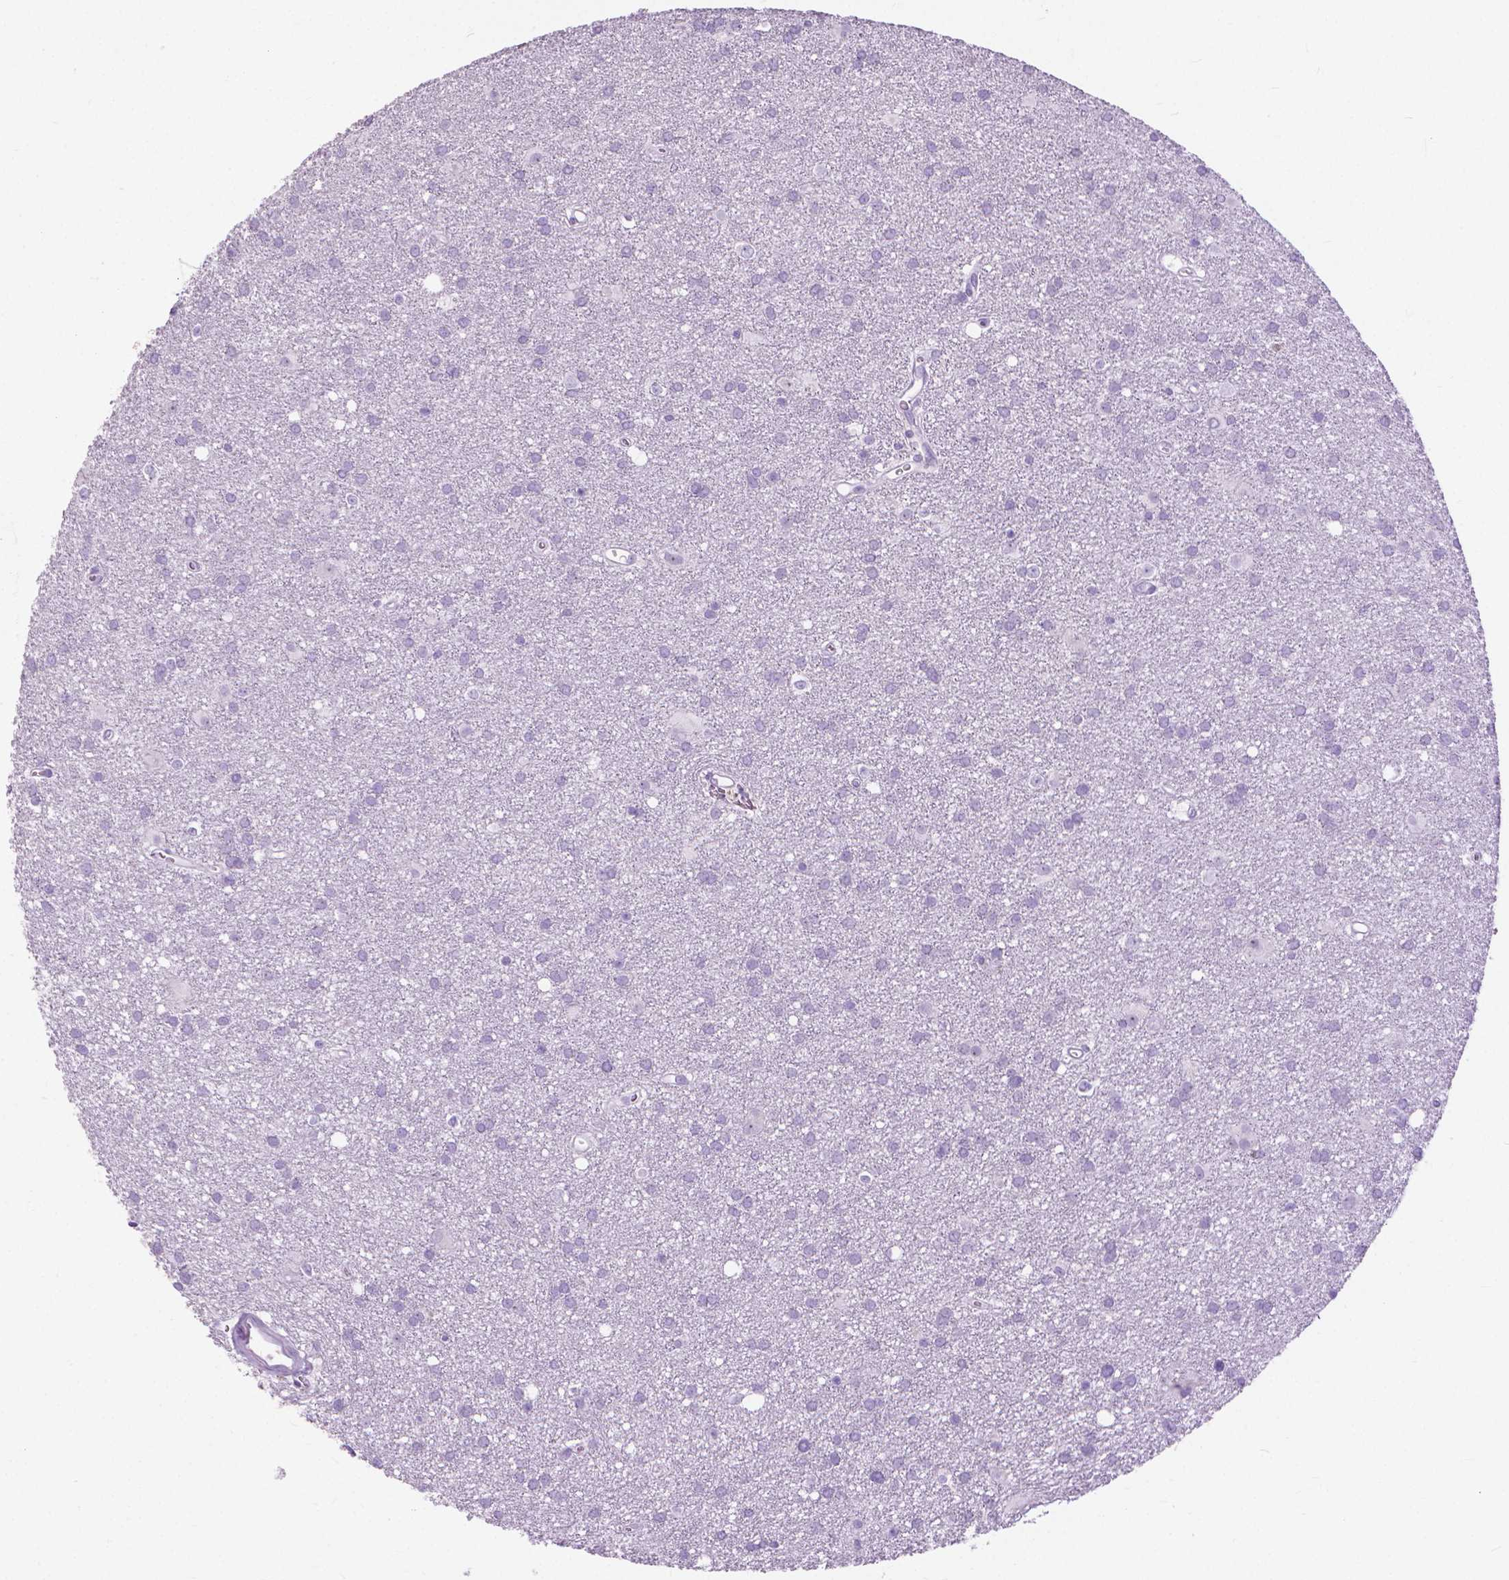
{"staining": {"intensity": "negative", "quantity": "none", "location": "none"}, "tissue": "glioma", "cell_type": "Tumor cells", "image_type": "cancer", "snomed": [{"axis": "morphology", "description": "Glioma, malignant, Low grade"}, {"axis": "topography", "description": "Brain"}], "caption": "Tumor cells are negative for protein expression in human glioma.", "gene": "HTR2B", "patient": {"sex": "male", "age": 58}}